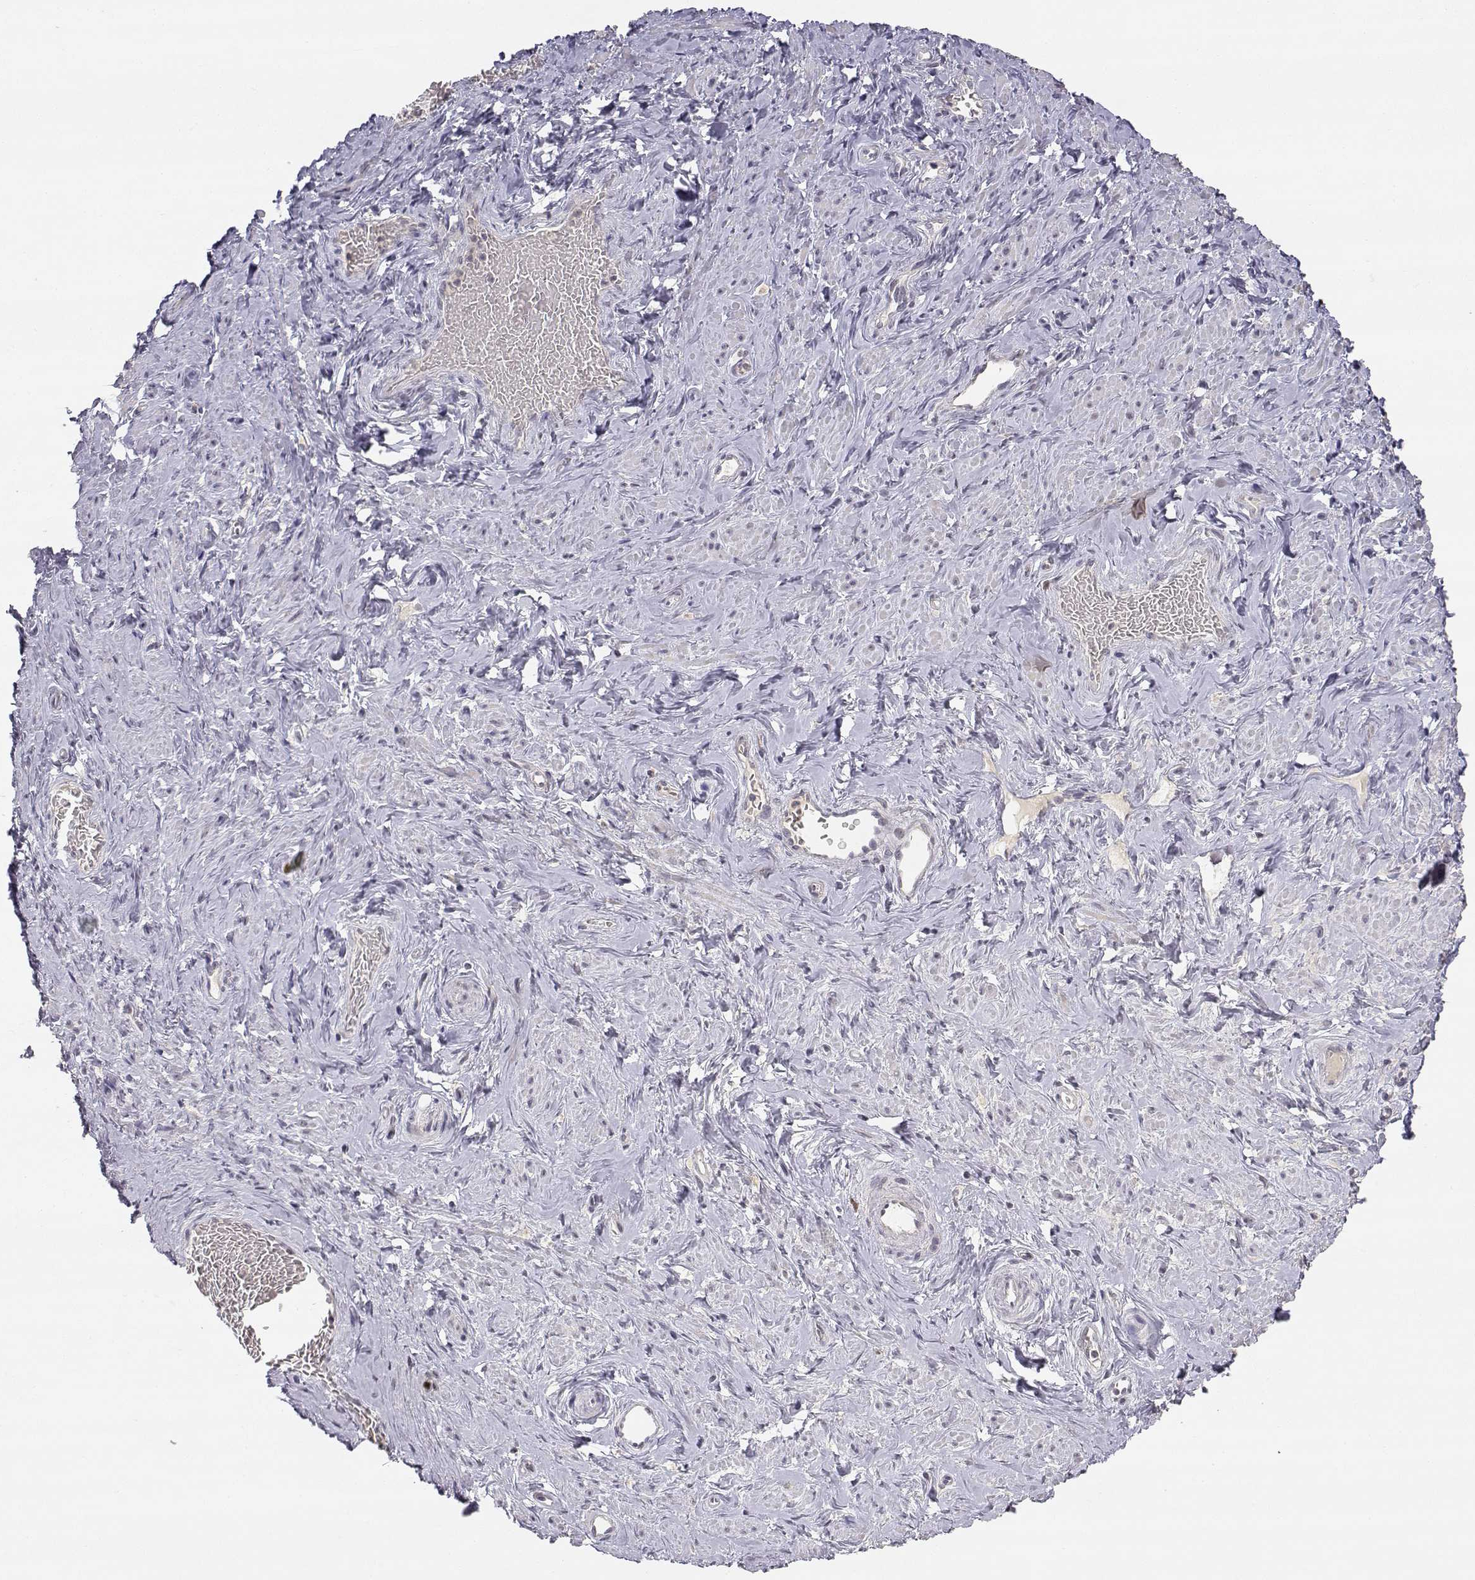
{"staining": {"intensity": "moderate", "quantity": "<25%", "location": "nuclear"}, "tissue": "vagina", "cell_type": "Squamous epithelial cells", "image_type": "normal", "snomed": [{"axis": "morphology", "description": "Normal tissue, NOS"}, {"axis": "topography", "description": "Vagina"}], "caption": "DAB immunohistochemical staining of benign vagina displays moderate nuclear protein positivity in about <25% of squamous epithelial cells.", "gene": "RAD51", "patient": {"sex": "female", "age": 45}}